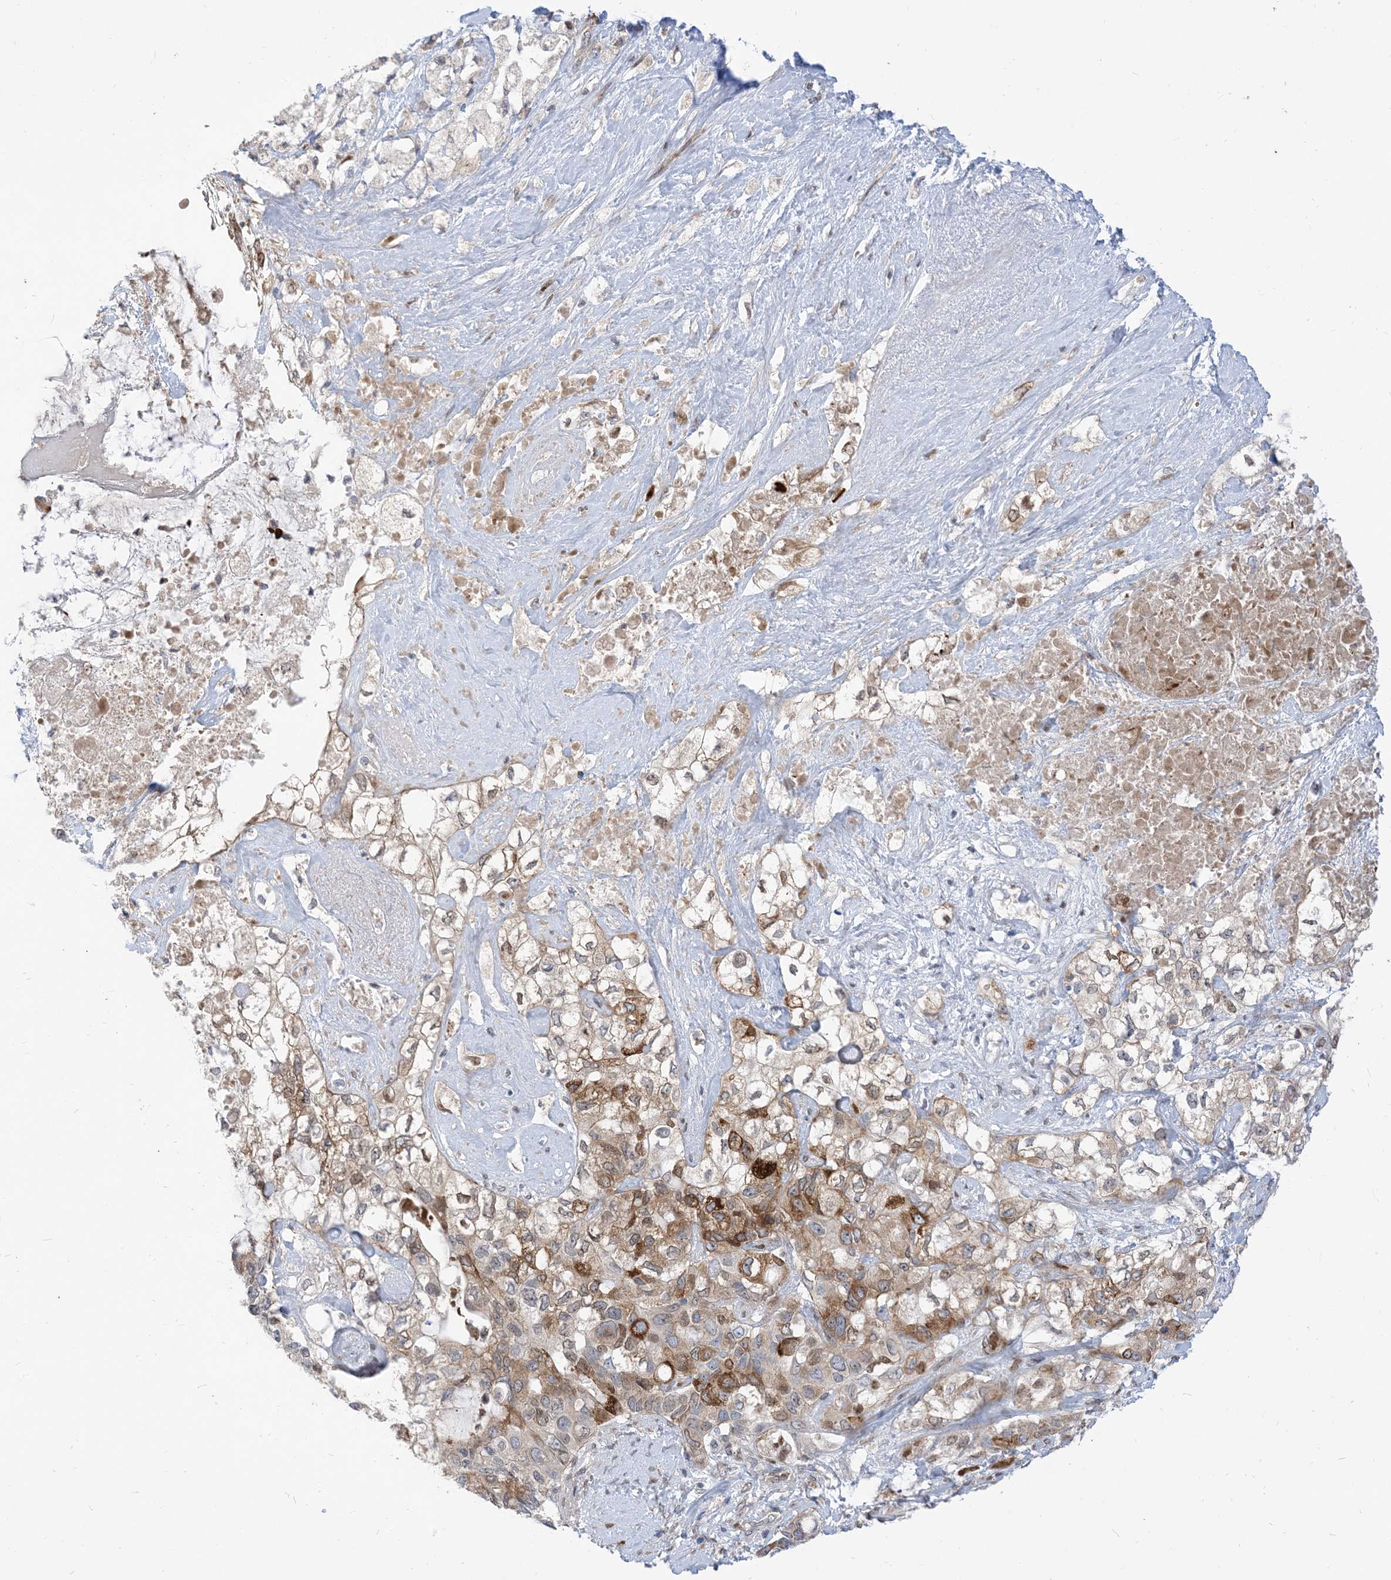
{"staining": {"intensity": "moderate", "quantity": ">75%", "location": "cytoplasmic/membranous"}, "tissue": "pancreatic cancer", "cell_type": "Tumor cells", "image_type": "cancer", "snomed": [{"axis": "morphology", "description": "Adenocarcinoma, NOS"}, {"axis": "topography", "description": "Pancreas"}], "caption": "Pancreatic adenocarcinoma stained with IHC exhibits moderate cytoplasmic/membranous expression in about >75% of tumor cells. (Stains: DAB in brown, nuclei in blue, Microscopy: brightfield microscopy at high magnification).", "gene": "TYSND1", "patient": {"sex": "female", "age": 56}}